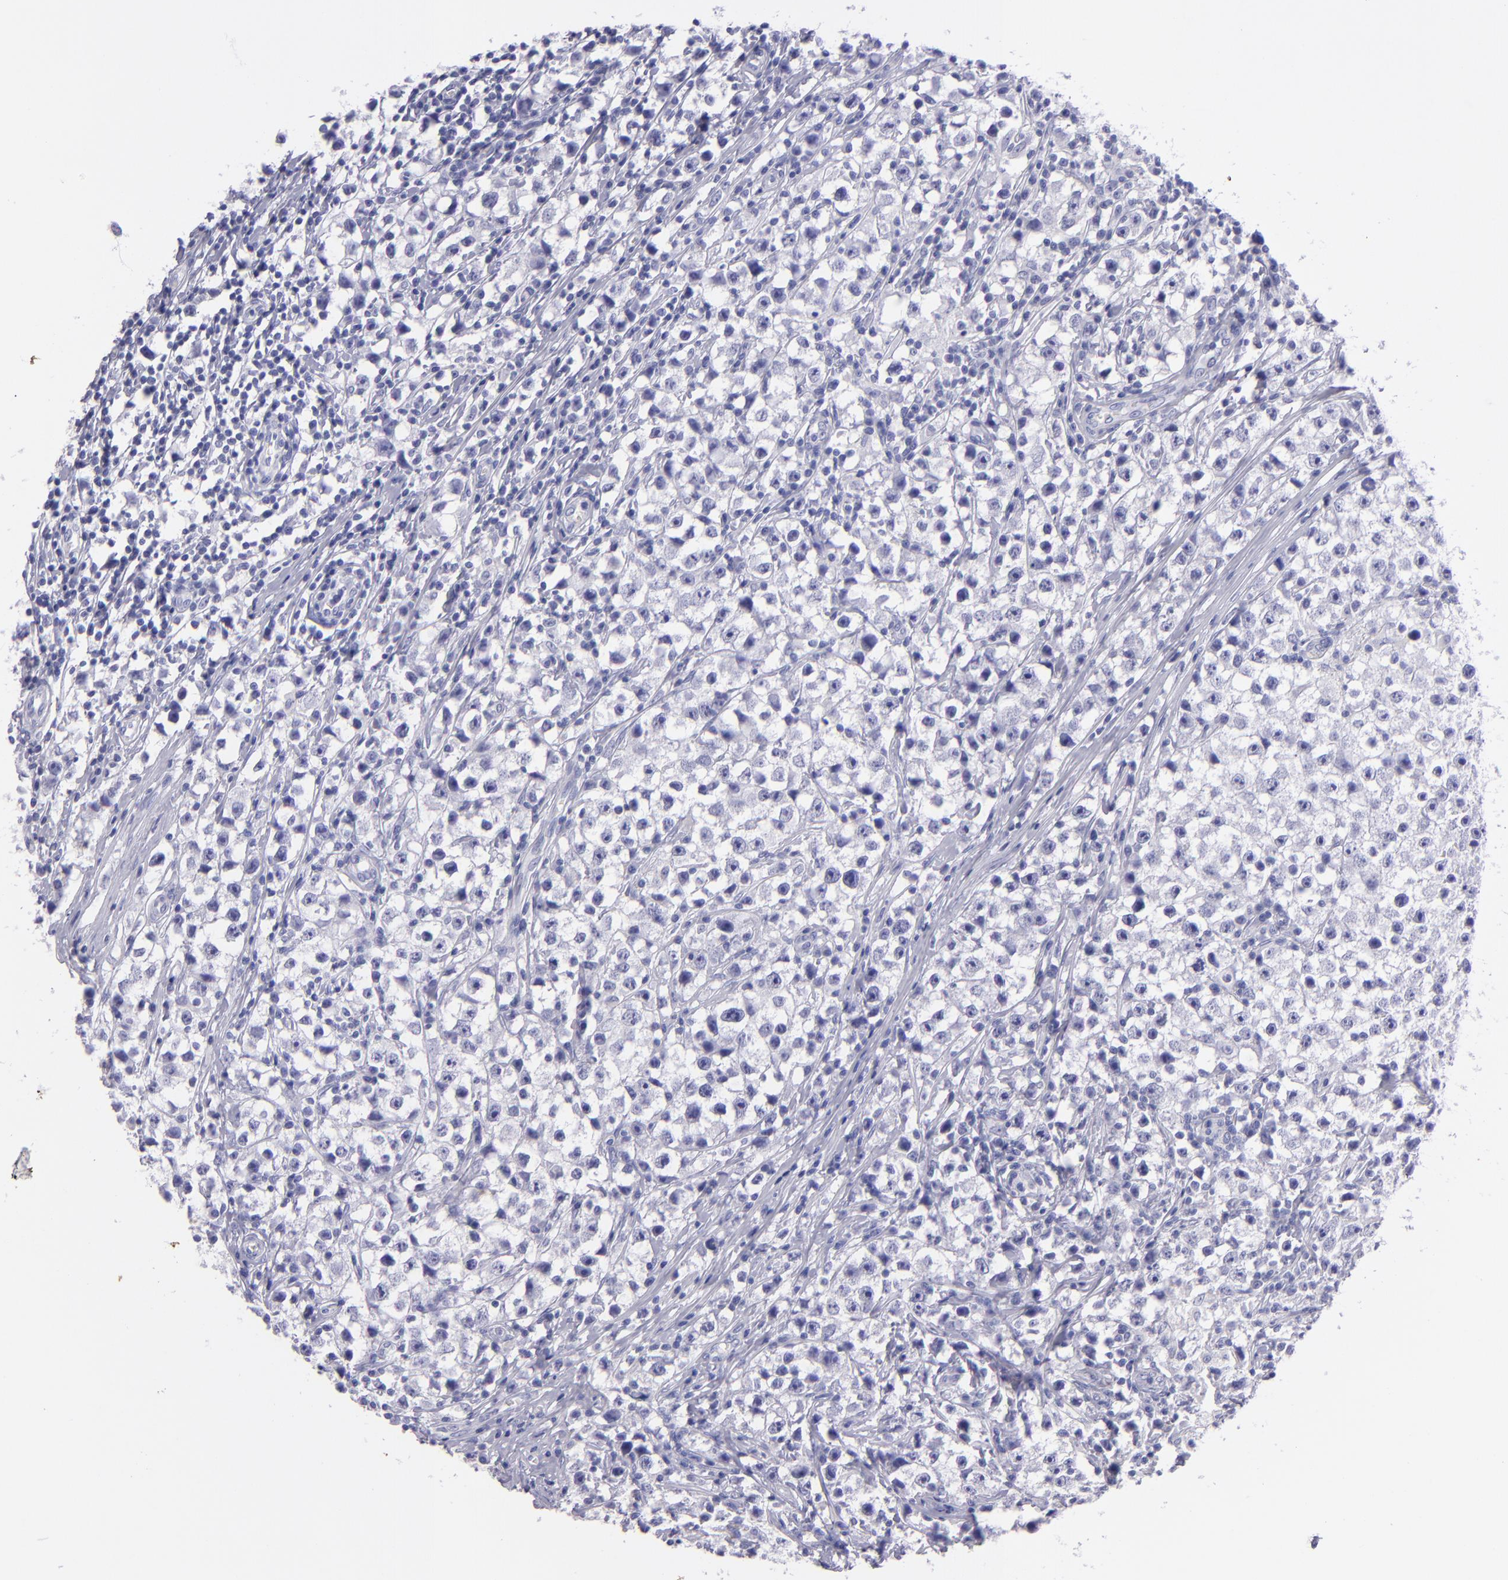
{"staining": {"intensity": "negative", "quantity": "none", "location": "none"}, "tissue": "testis cancer", "cell_type": "Tumor cells", "image_type": "cancer", "snomed": [{"axis": "morphology", "description": "Seminoma, NOS"}, {"axis": "topography", "description": "Testis"}], "caption": "A micrograph of human testis cancer (seminoma) is negative for staining in tumor cells.", "gene": "TNNT3", "patient": {"sex": "male", "age": 35}}